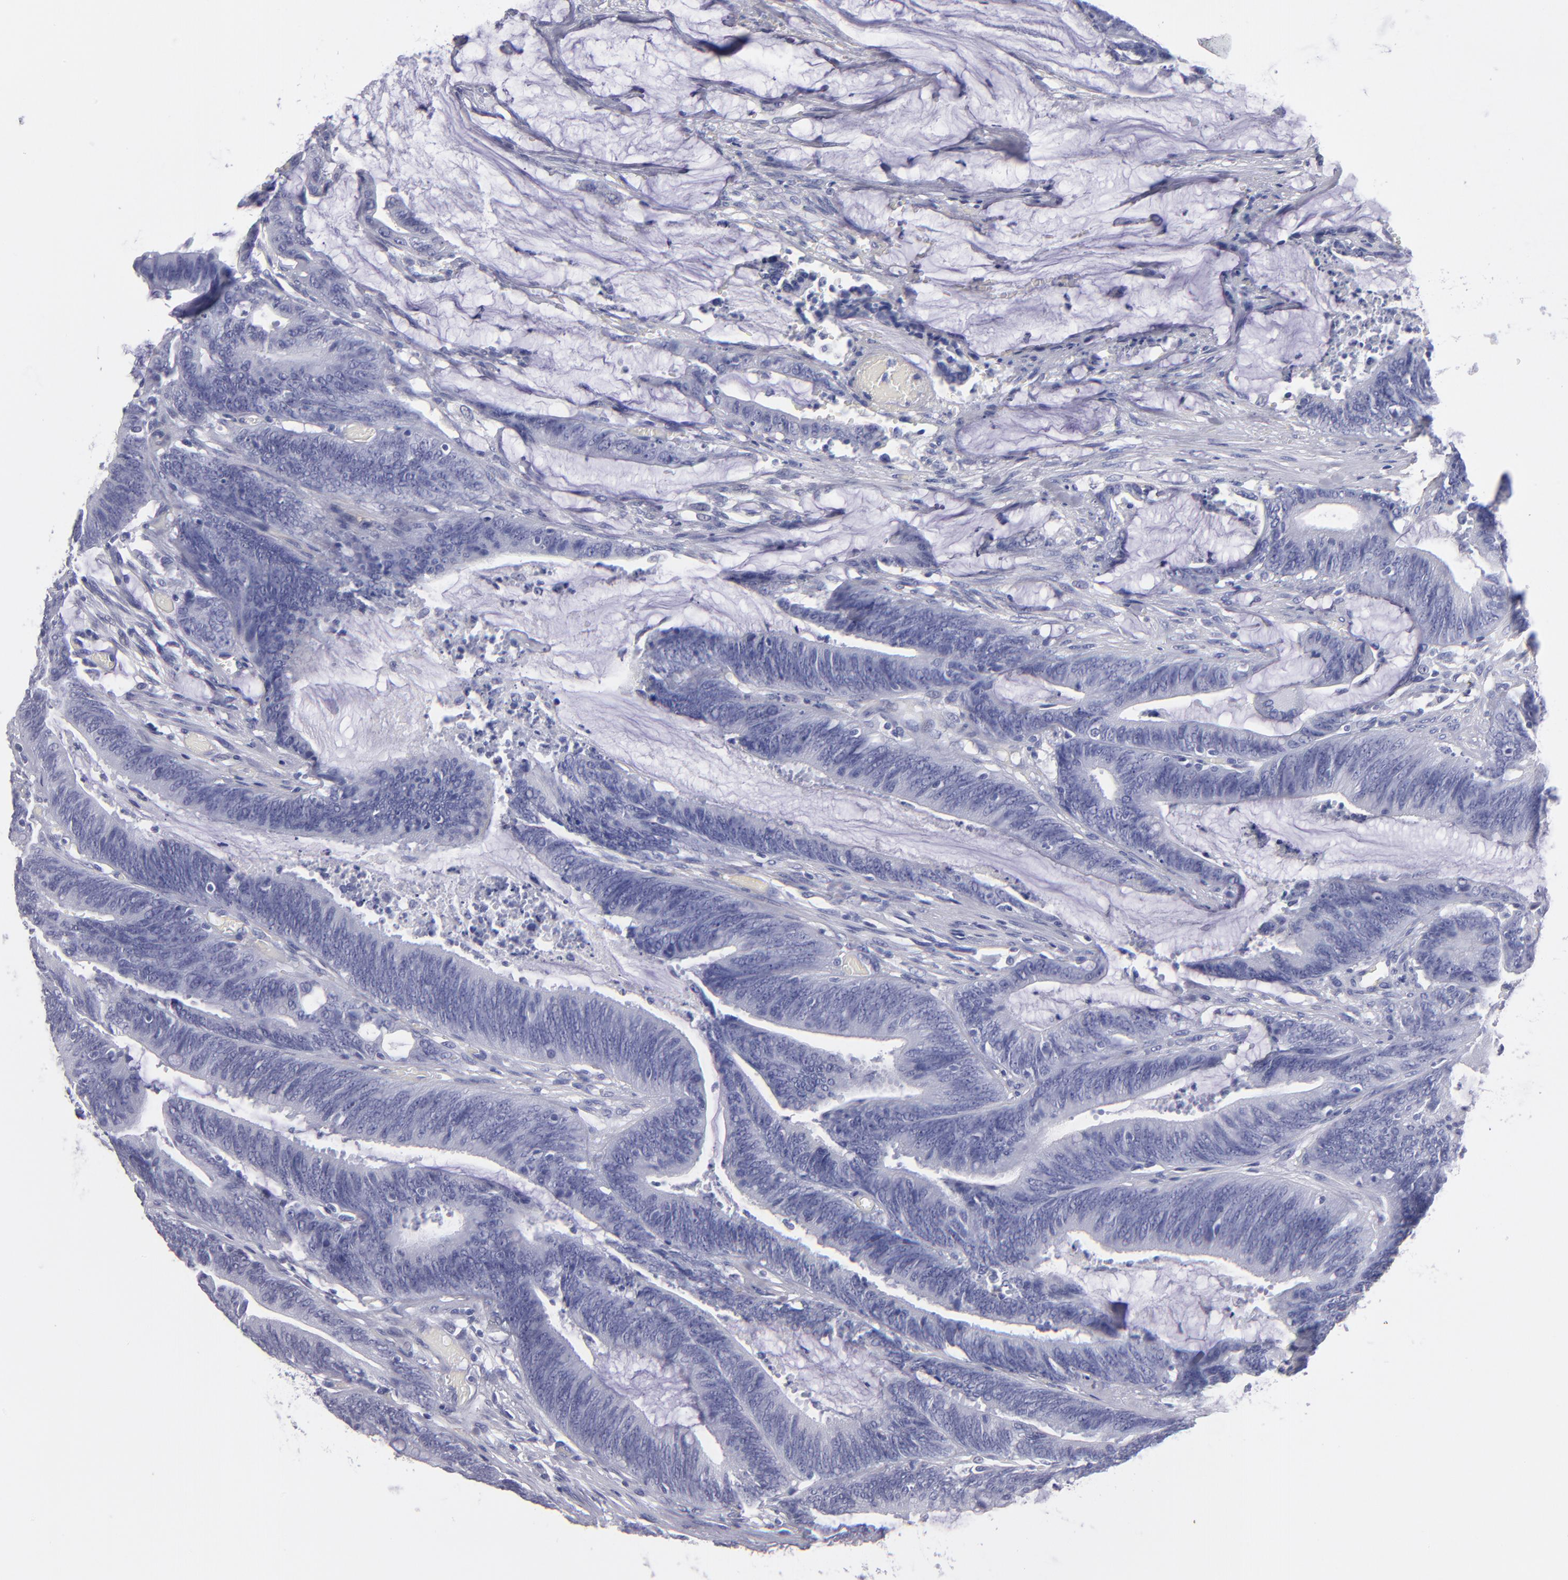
{"staining": {"intensity": "negative", "quantity": "none", "location": "none"}, "tissue": "colorectal cancer", "cell_type": "Tumor cells", "image_type": "cancer", "snomed": [{"axis": "morphology", "description": "Adenocarcinoma, NOS"}, {"axis": "topography", "description": "Rectum"}], "caption": "Histopathology image shows no significant protein expression in tumor cells of adenocarcinoma (colorectal).", "gene": "MB", "patient": {"sex": "female", "age": 66}}